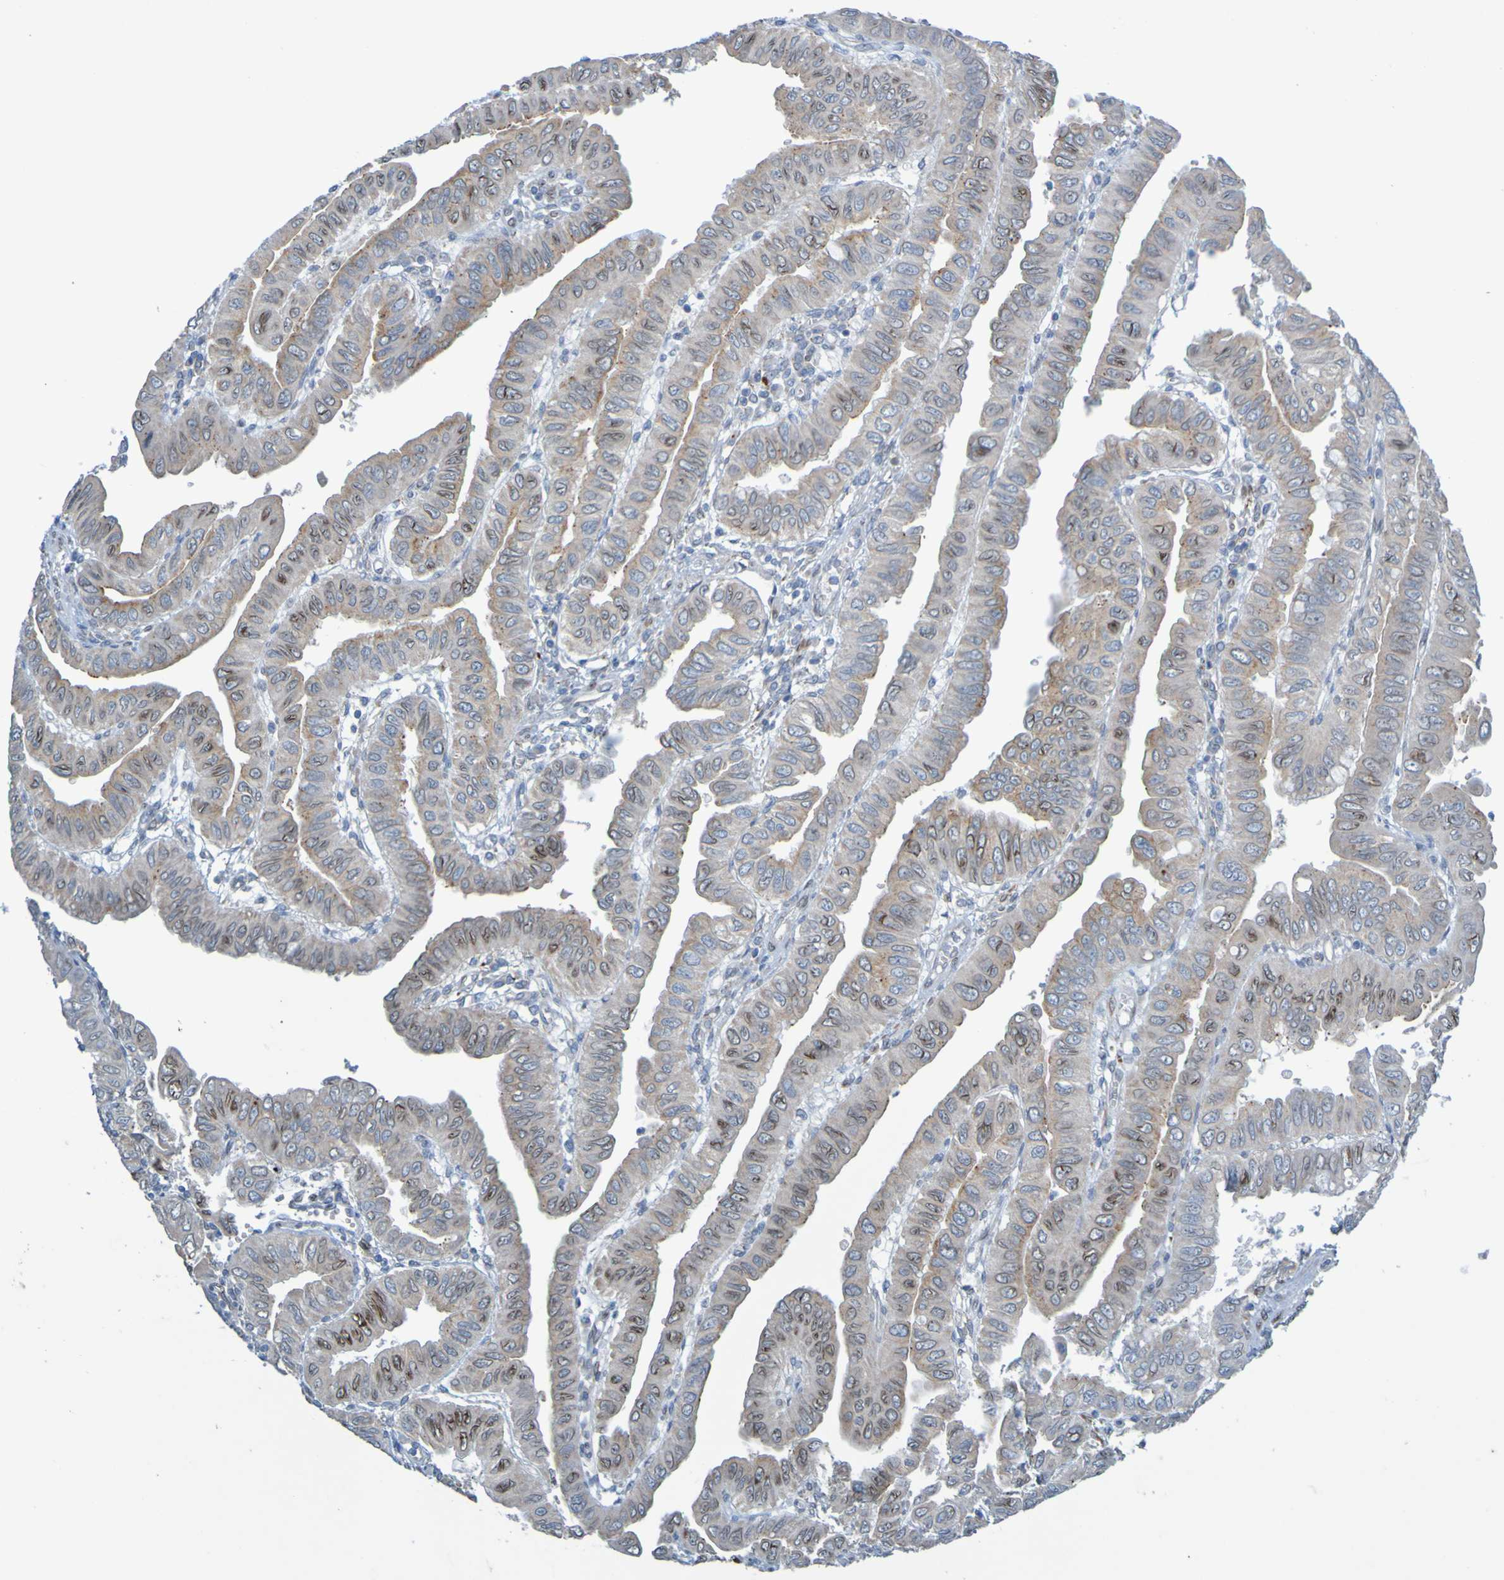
{"staining": {"intensity": "moderate", "quantity": "25%-75%", "location": "cytoplasmic/membranous,nuclear"}, "tissue": "pancreatic cancer", "cell_type": "Tumor cells", "image_type": "cancer", "snomed": [{"axis": "morphology", "description": "Normal tissue, NOS"}, {"axis": "topography", "description": "Lymph node"}], "caption": "A high-resolution micrograph shows IHC staining of pancreatic cancer, which reveals moderate cytoplasmic/membranous and nuclear staining in approximately 25%-75% of tumor cells.", "gene": "MAG", "patient": {"sex": "male", "age": 50}}